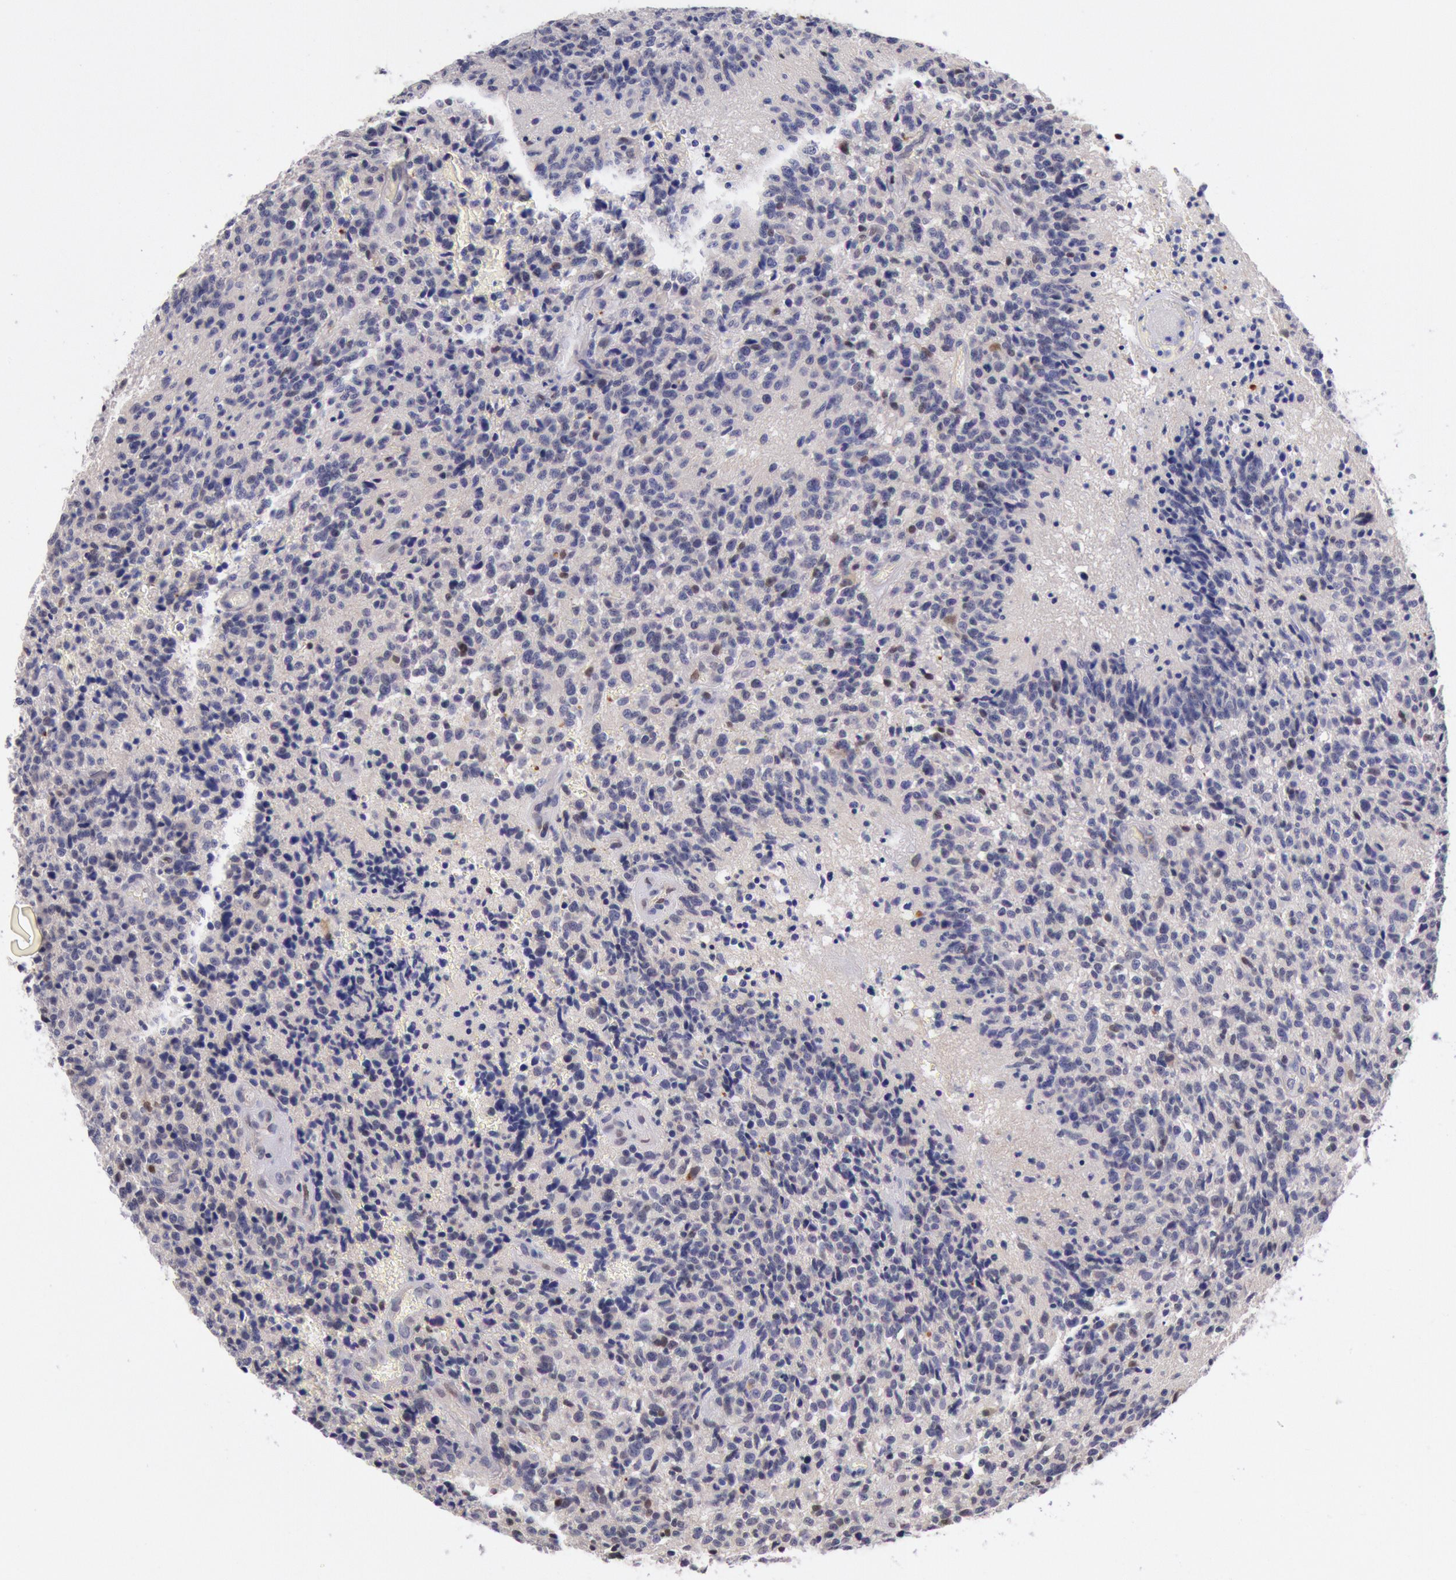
{"staining": {"intensity": "negative", "quantity": "none", "location": "none"}, "tissue": "glioma", "cell_type": "Tumor cells", "image_type": "cancer", "snomed": [{"axis": "morphology", "description": "Glioma, malignant, High grade"}, {"axis": "topography", "description": "Brain"}], "caption": "Immunohistochemistry (IHC) of glioma displays no staining in tumor cells.", "gene": "RPS6KA5", "patient": {"sex": "male", "age": 36}}